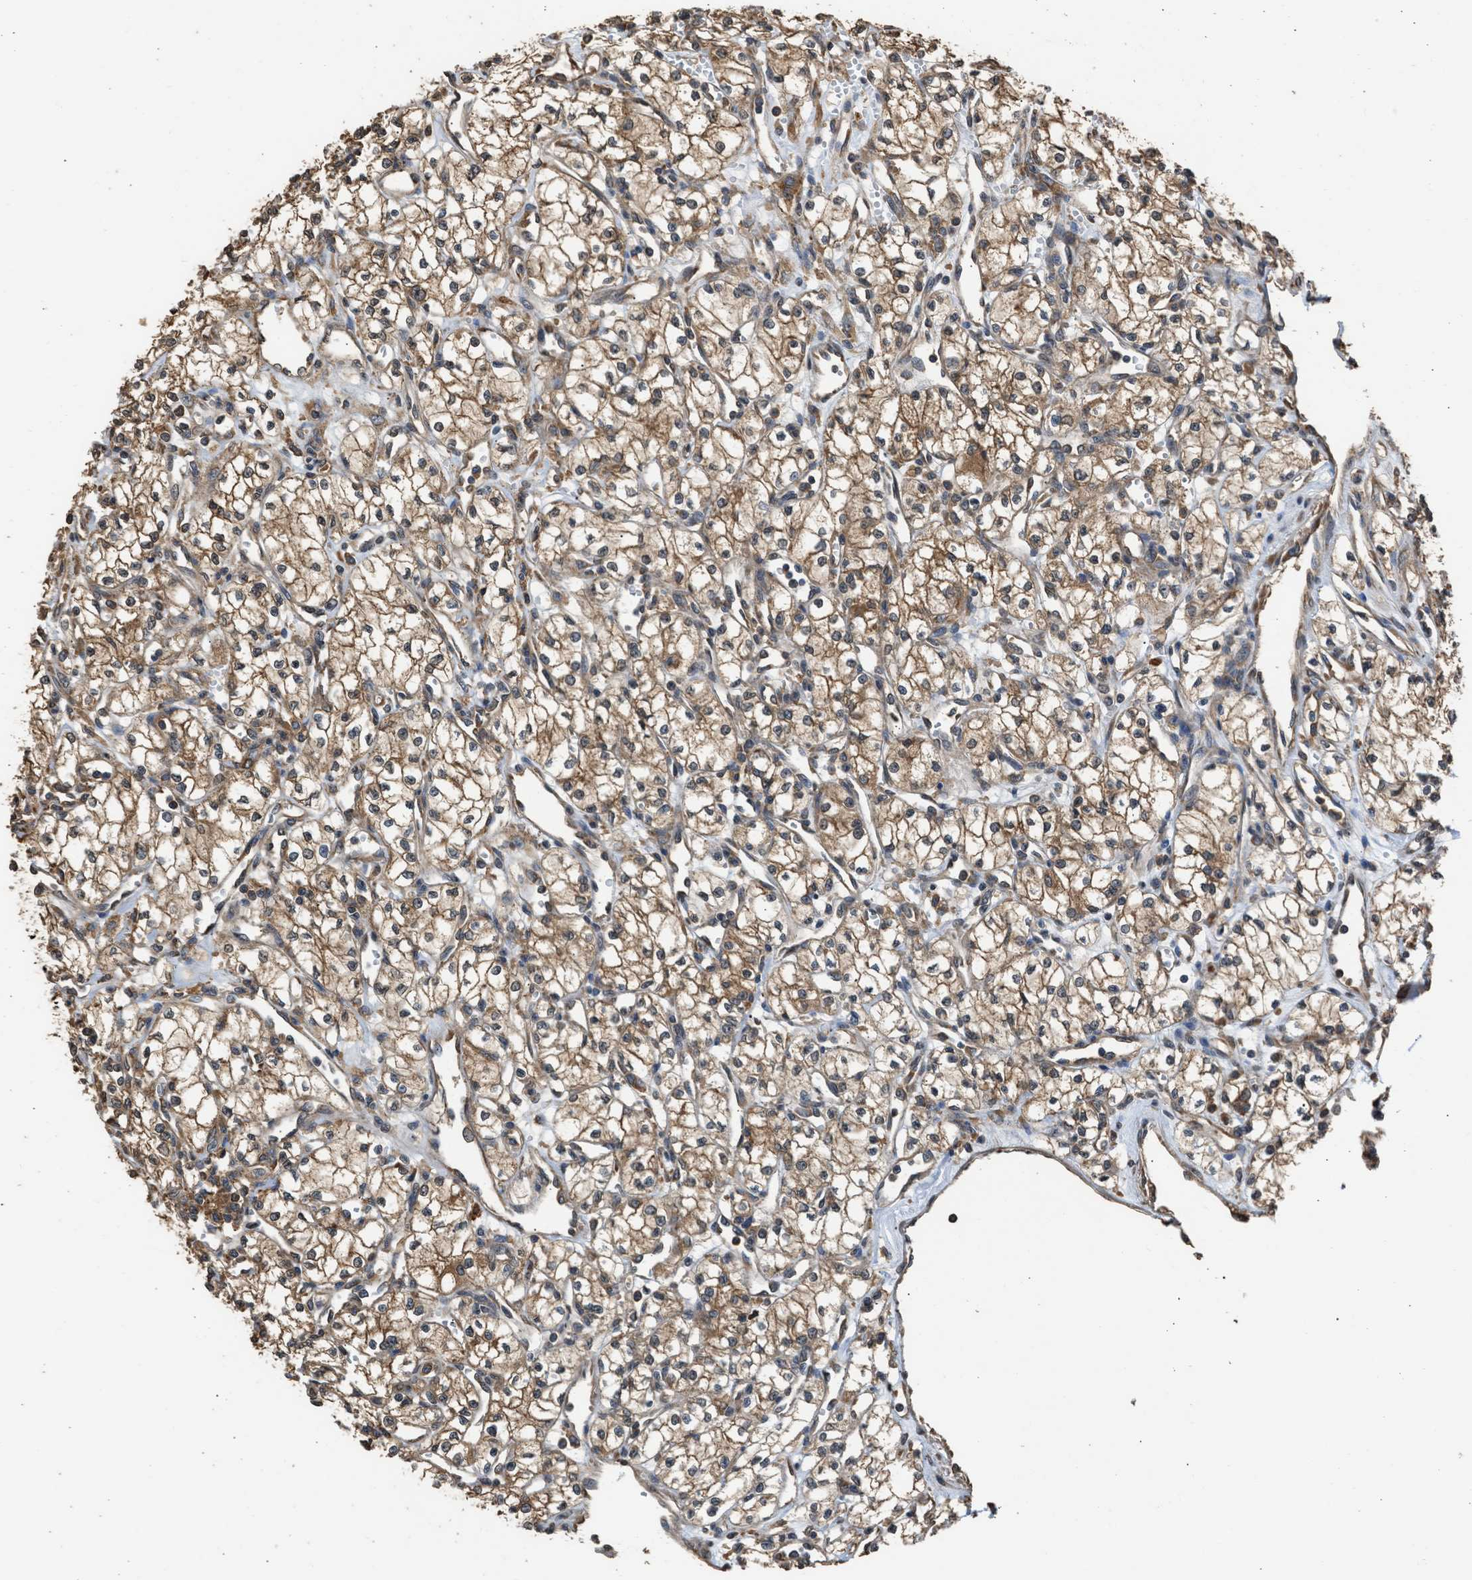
{"staining": {"intensity": "moderate", "quantity": ">75%", "location": "cytoplasmic/membranous"}, "tissue": "renal cancer", "cell_type": "Tumor cells", "image_type": "cancer", "snomed": [{"axis": "morphology", "description": "Adenocarcinoma, NOS"}, {"axis": "topography", "description": "Kidney"}], "caption": "Adenocarcinoma (renal) stained with DAB (3,3'-diaminobenzidine) IHC reveals medium levels of moderate cytoplasmic/membranous expression in approximately >75% of tumor cells. (DAB = brown stain, brightfield microscopy at high magnification).", "gene": "SLC36A4", "patient": {"sex": "male", "age": 59}}